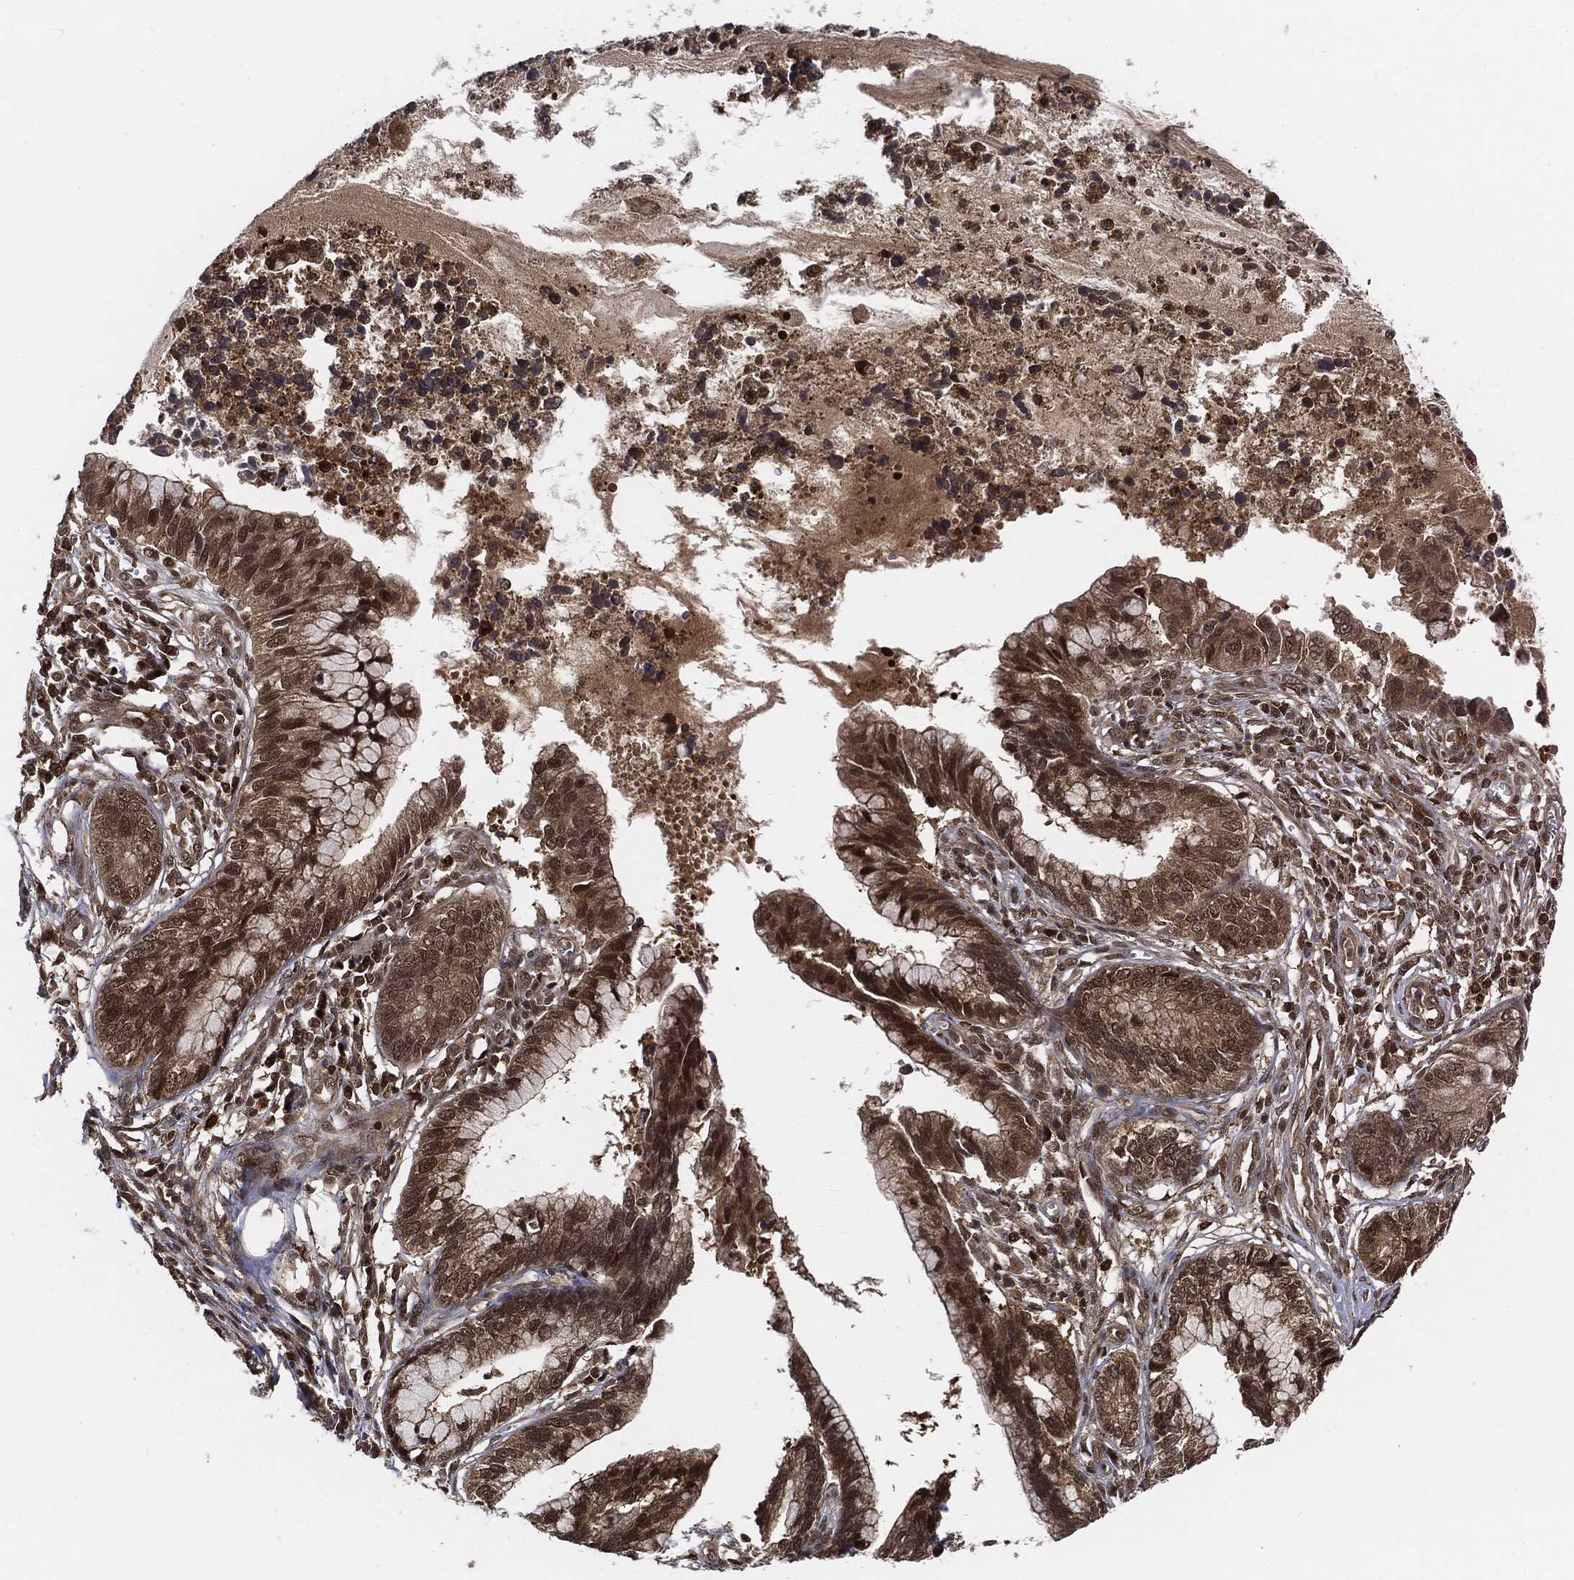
{"staining": {"intensity": "weak", "quantity": ">75%", "location": "cytoplasmic/membranous,nuclear"}, "tissue": "cervical cancer", "cell_type": "Tumor cells", "image_type": "cancer", "snomed": [{"axis": "morphology", "description": "Adenocarcinoma, NOS"}, {"axis": "topography", "description": "Cervix"}], "caption": "A brown stain highlights weak cytoplasmic/membranous and nuclear positivity of a protein in adenocarcinoma (cervical) tumor cells.", "gene": "CUTA", "patient": {"sex": "female", "age": 44}}